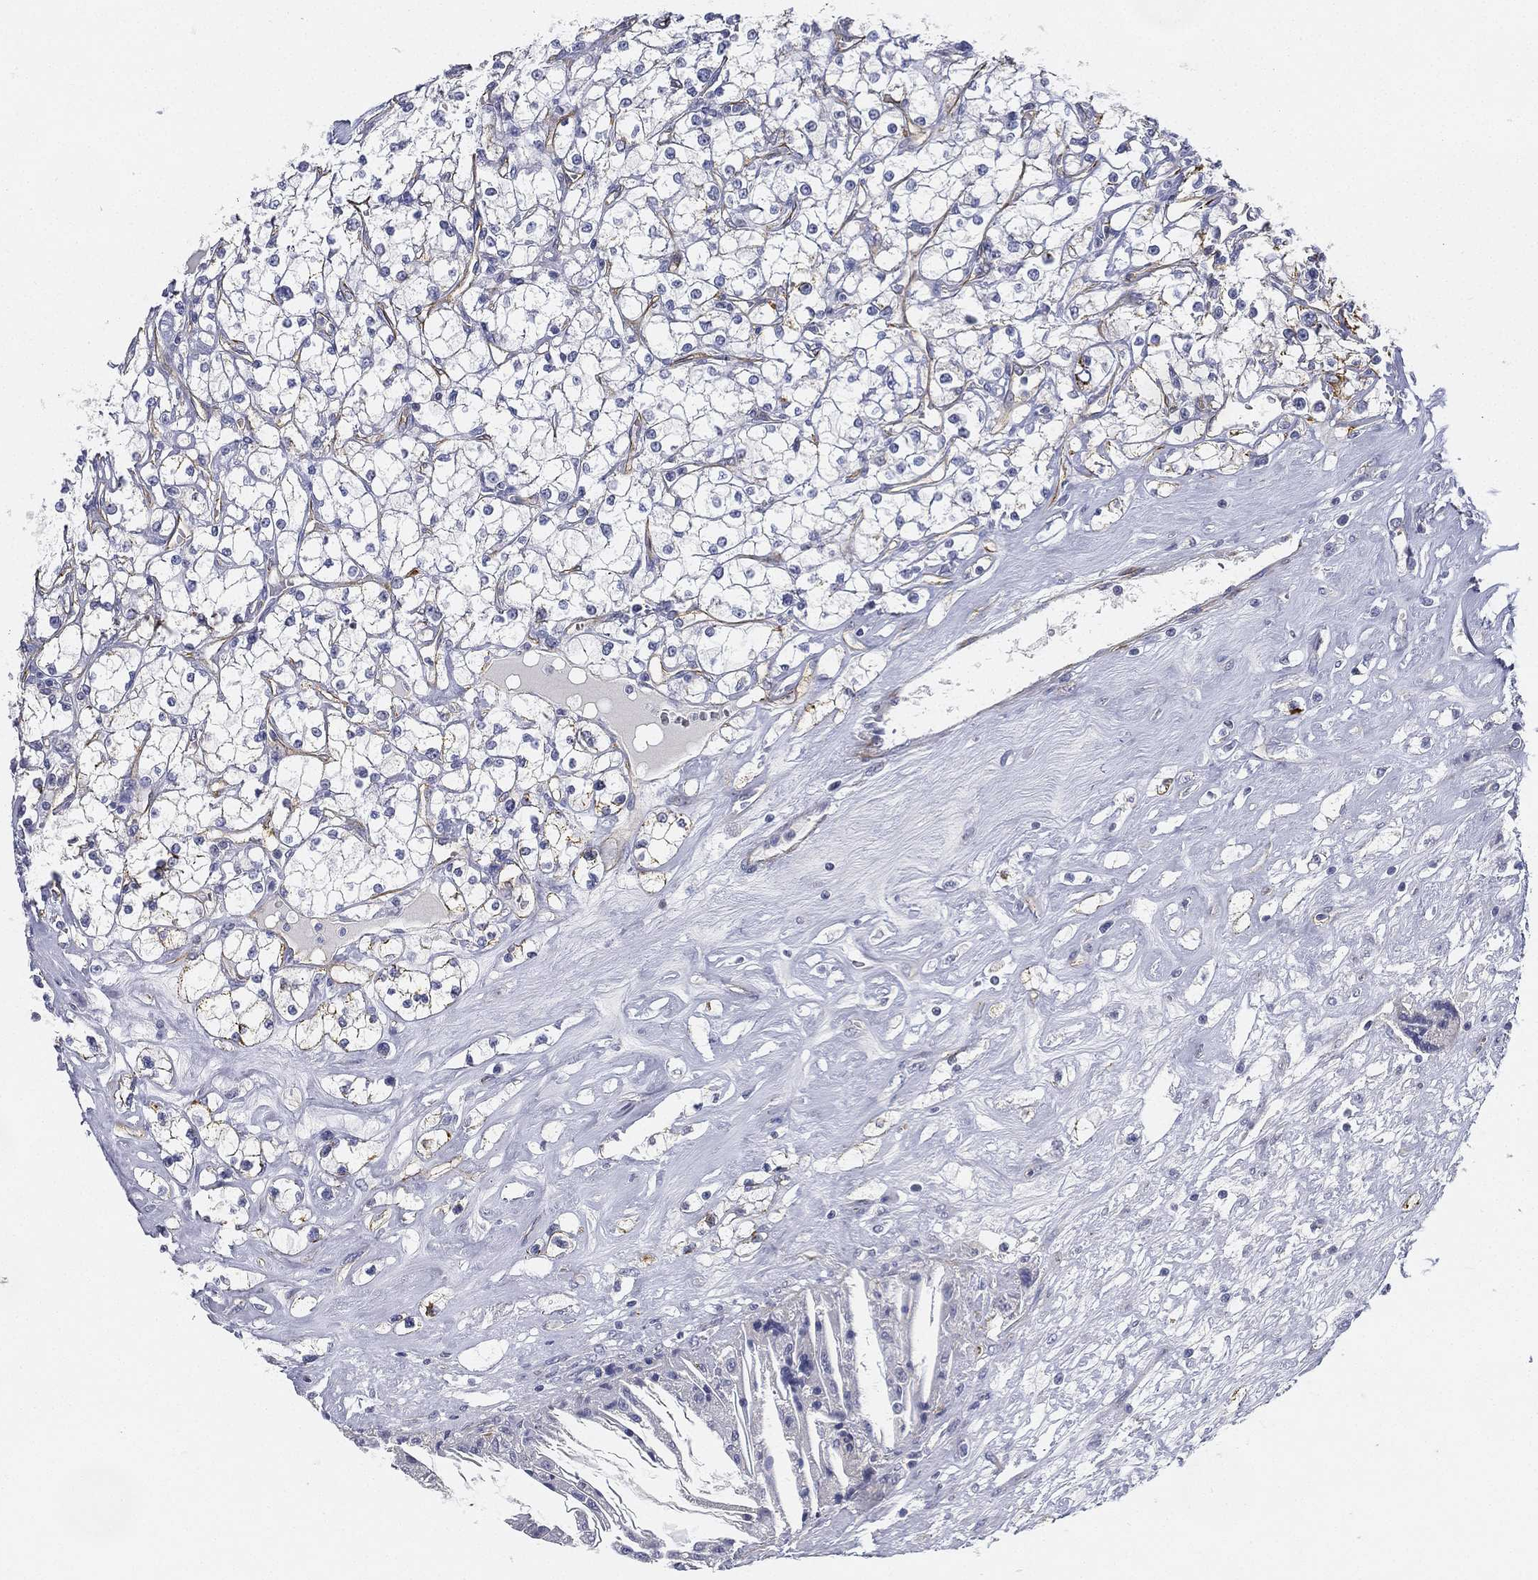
{"staining": {"intensity": "negative", "quantity": "none", "location": "none"}, "tissue": "renal cancer", "cell_type": "Tumor cells", "image_type": "cancer", "snomed": [{"axis": "morphology", "description": "Adenocarcinoma, NOS"}, {"axis": "topography", "description": "Kidney"}], "caption": "The immunohistochemistry (IHC) micrograph has no significant positivity in tumor cells of renal adenocarcinoma tissue.", "gene": "C5orf46", "patient": {"sex": "male", "age": 67}}